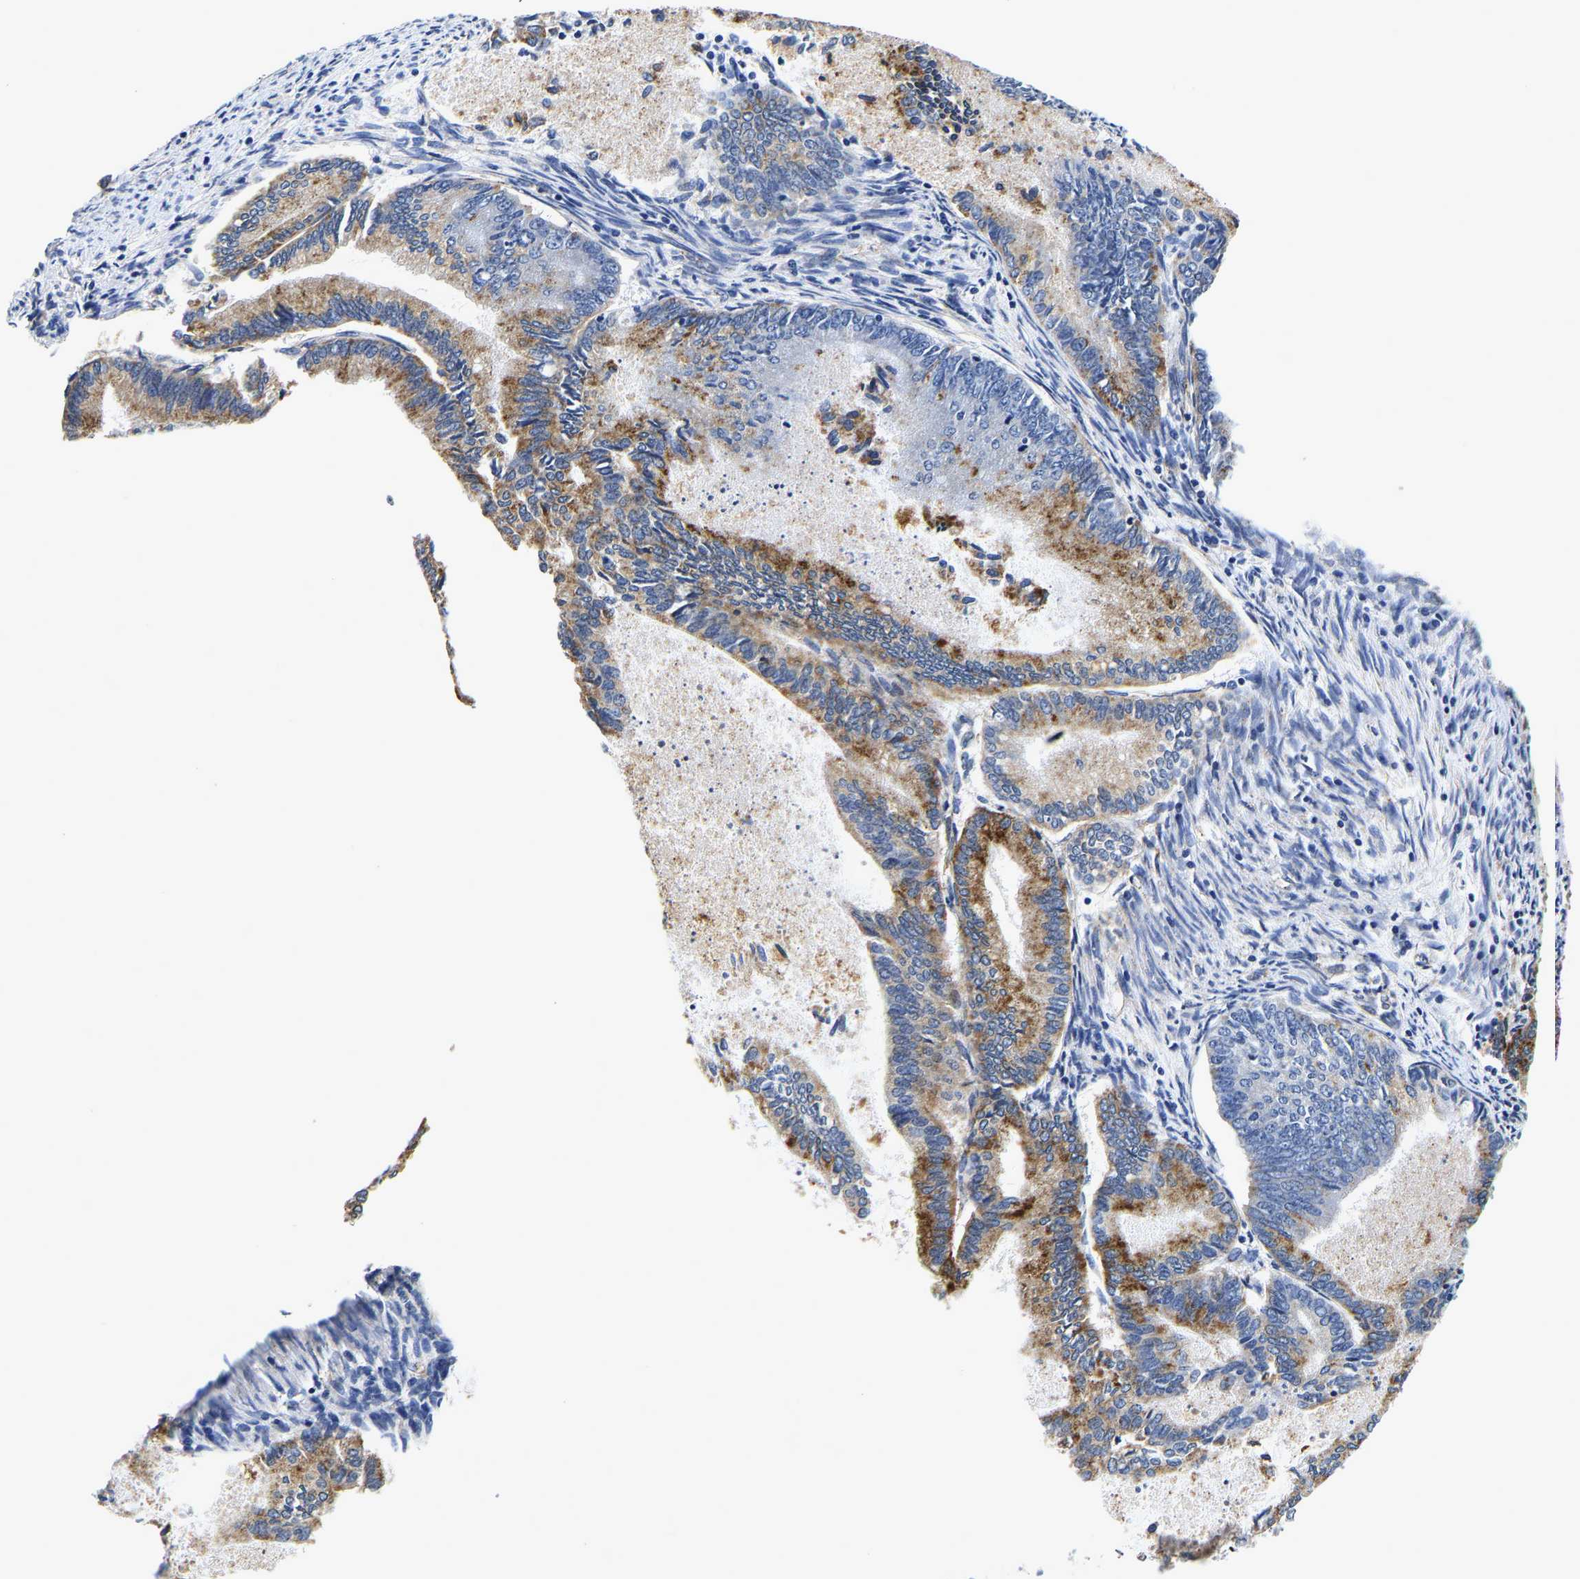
{"staining": {"intensity": "moderate", "quantity": ">75%", "location": "cytoplasmic/membranous"}, "tissue": "endometrial cancer", "cell_type": "Tumor cells", "image_type": "cancer", "snomed": [{"axis": "morphology", "description": "Adenocarcinoma, NOS"}, {"axis": "topography", "description": "Endometrium"}], "caption": "Endometrial adenocarcinoma tissue demonstrates moderate cytoplasmic/membranous staining in about >75% of tumor cells, visualized by immunohistochemistry.", "gene": "GRN", "patient": {"sex": "female", "age": 86}}